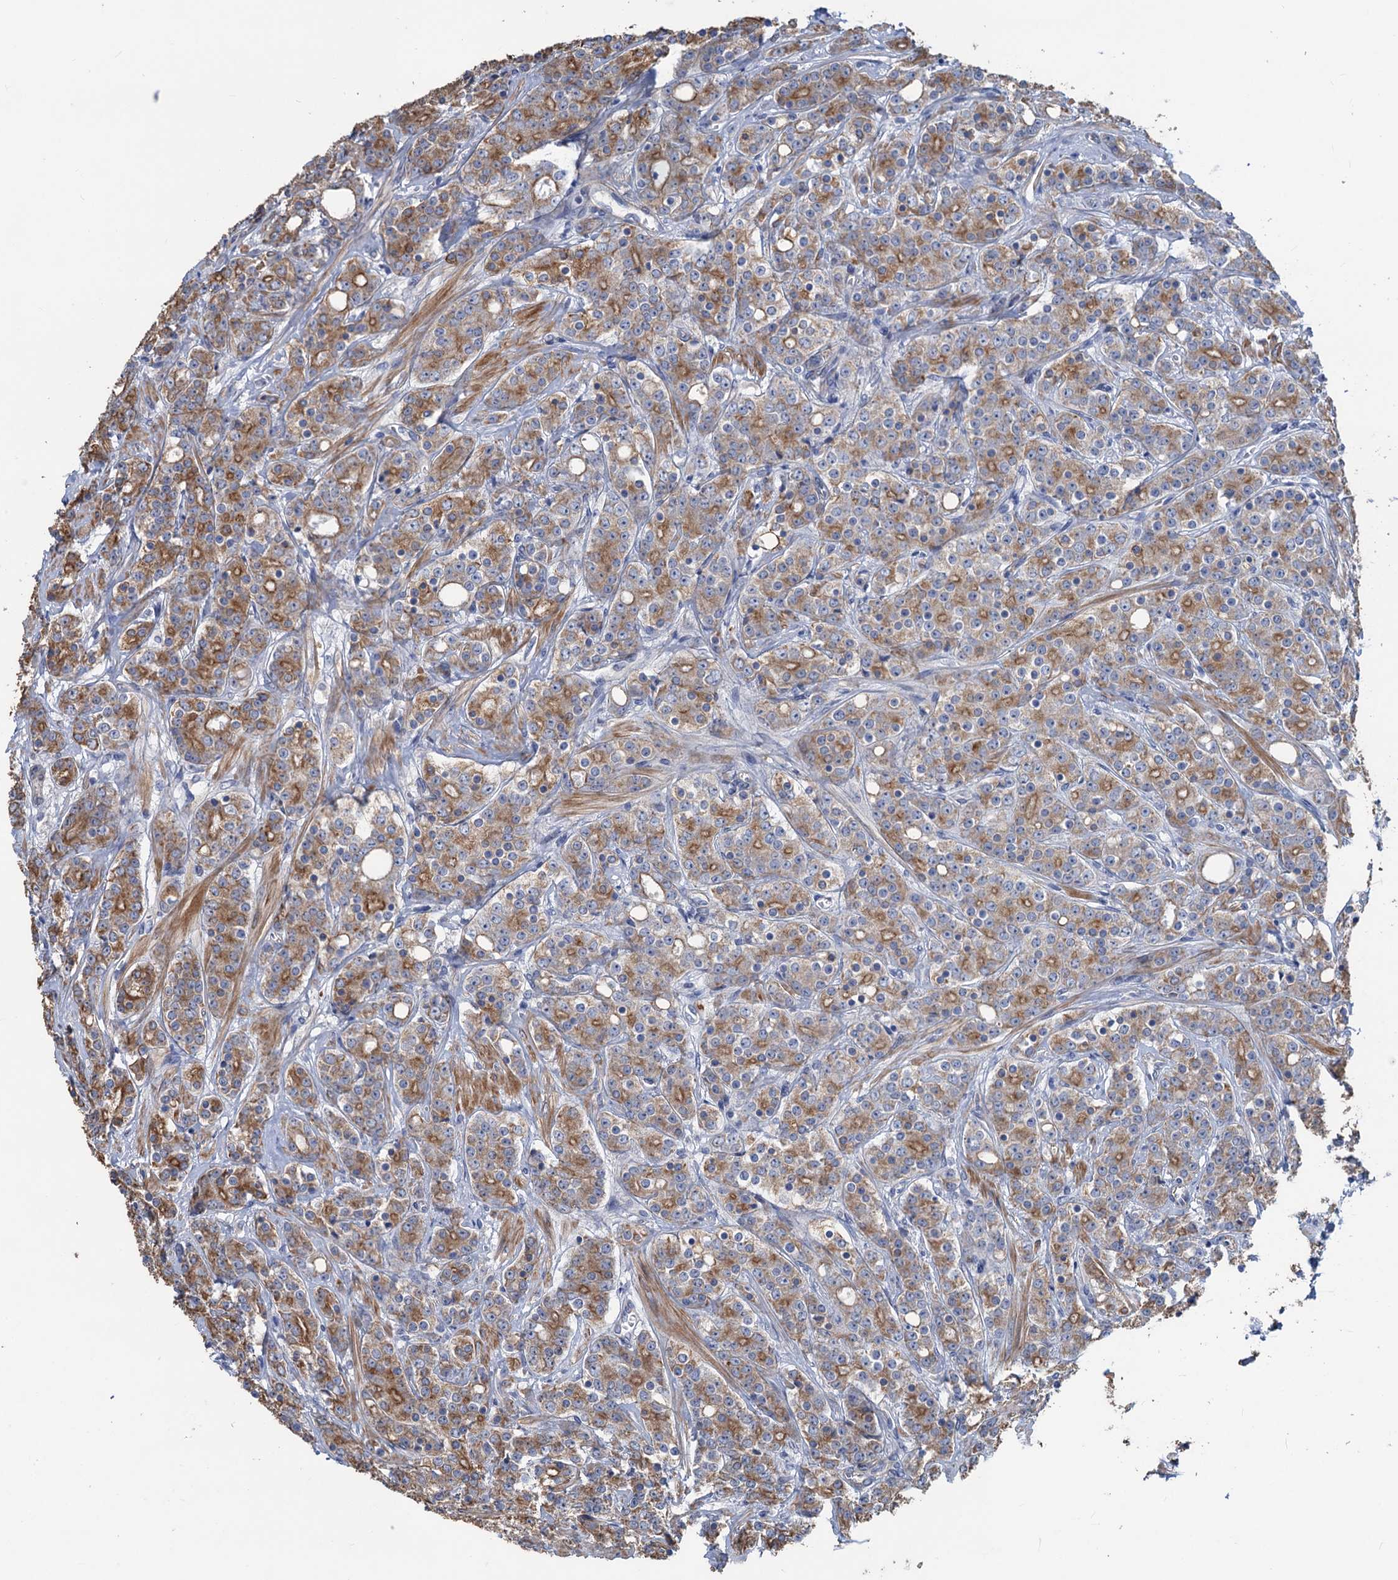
{"staining": {"intensity": "moderate", "quantity": ">75%", "location": "cytoplasmic/membranous"}, "tissue": "prostate cancer", "cell_type": "Tumor cells", "image_type": "cancer", "snomed": [{"axis": "morphology", "description": "Adenocarcinoma, High grade"}, {"axis": "topography", "description": "Prostate"}], "caption": "Immunohistochemical staining of prostate cancer shows medium levels of moderate cytoplasmic/membranous positivity in approximately >75% of tumor cells. The staining was performed using DAB (3,3'-diaminobenzidine) to visualize the protein expression in brown, while the nuclei were stained in blue with hematoxylin (Magnification: 20x).", "gene": "SMCO3", "patient": {"sex": "male", "age": 62}}